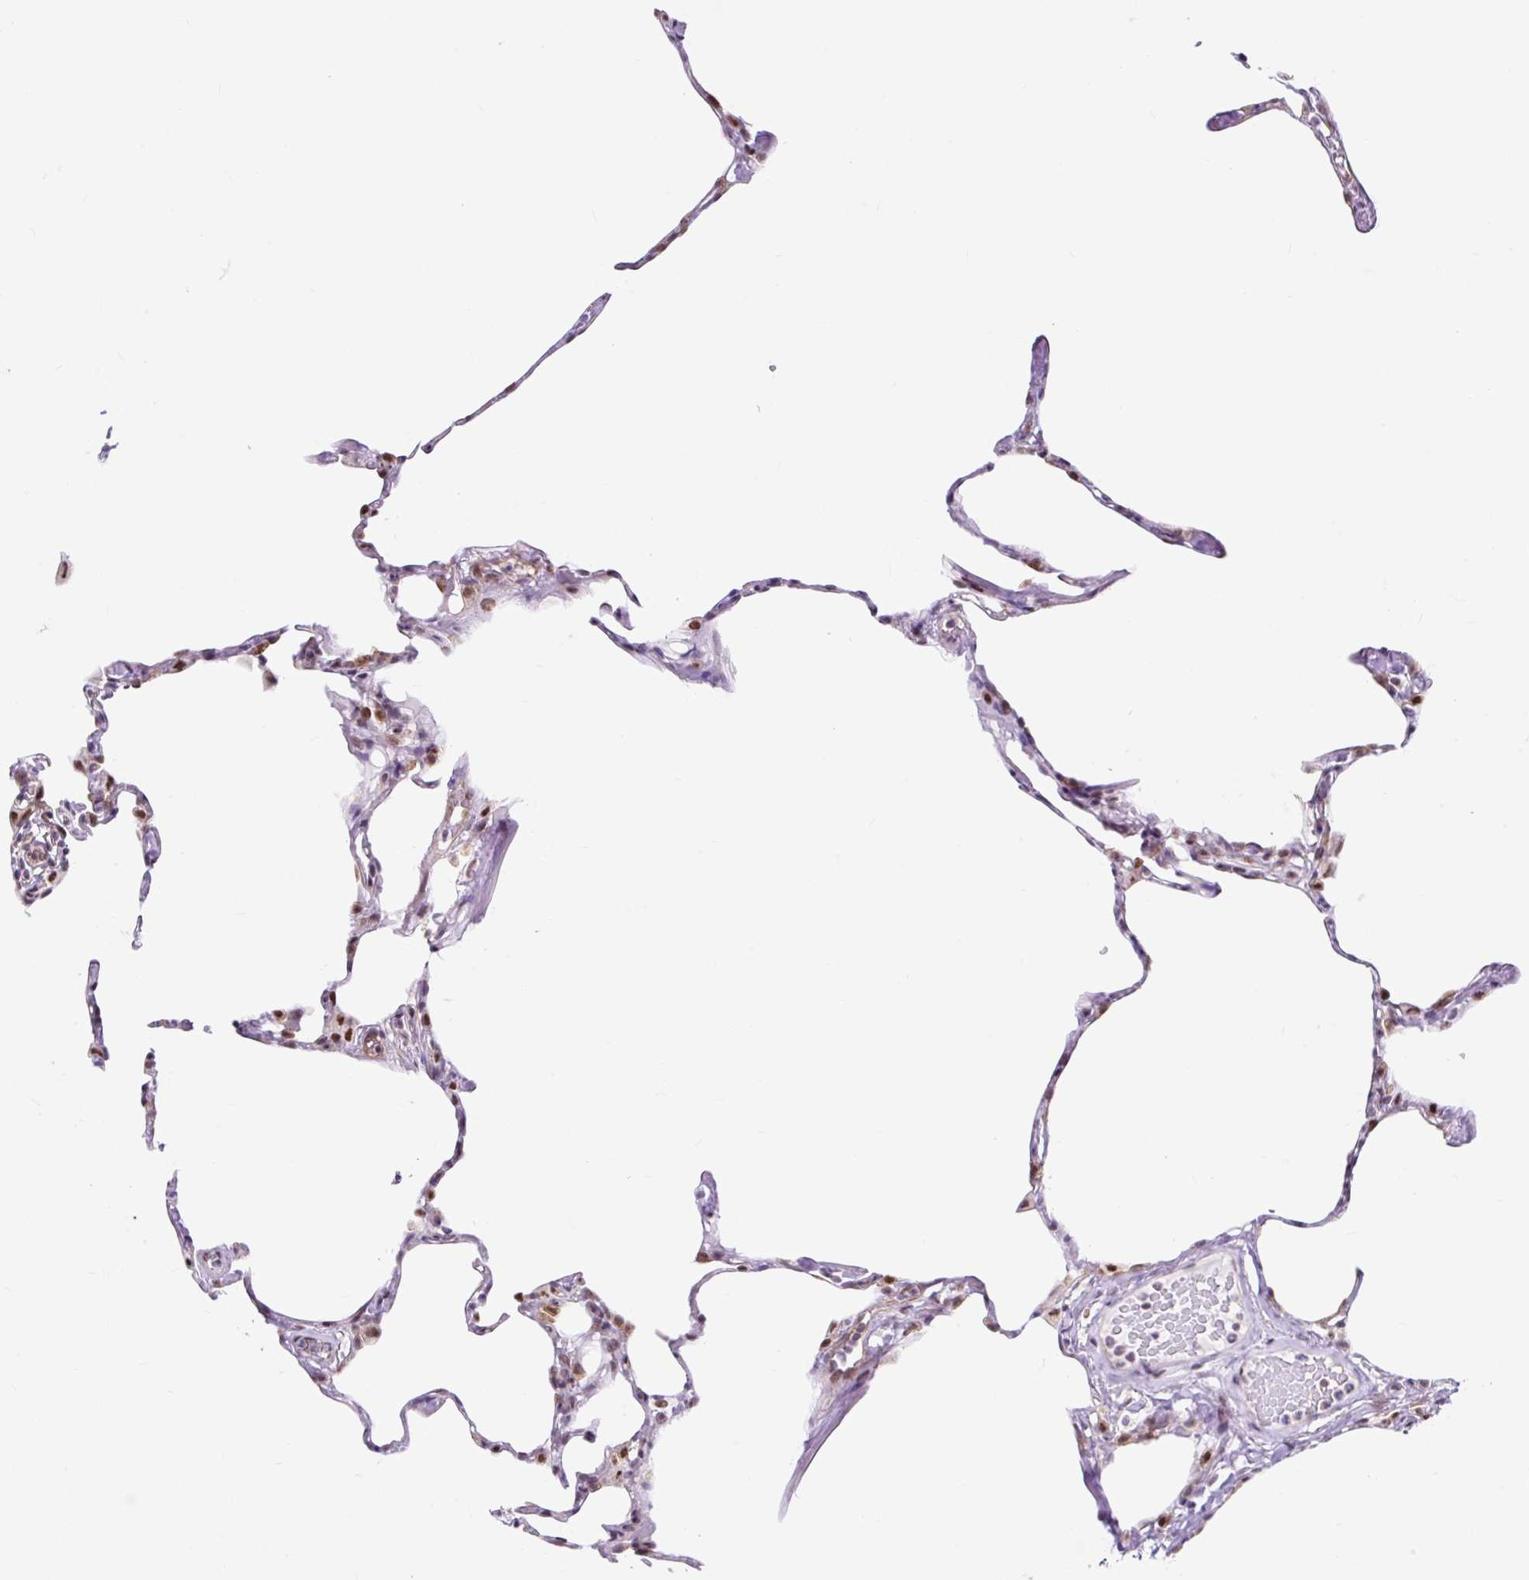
{"staining": {"intensity": "moderate", "quantity": "25%-75%", "location": "nuclear"}, "tissue": "lung", "cell_type": "Alveolar cells", "image_type": "normal", "snomed": [{"axis": "morphology", "description": "Normal tissue, NOS"}, {"axis": "topography", "description": "Lung"}], "caption": "Immunohistochemistry staining of normal lung, which demonstrates medium levels of moderate nuclear staining in approximately 25%-75% of alveolar cells indicating moderate nuclear protein staining. The staining was performed using DAB (brown) for protein detection and nuclei were counterstained in hematoxylin (blue).", "gene": "HIP1R", "patient": {"sex": "male", "age": 65}}